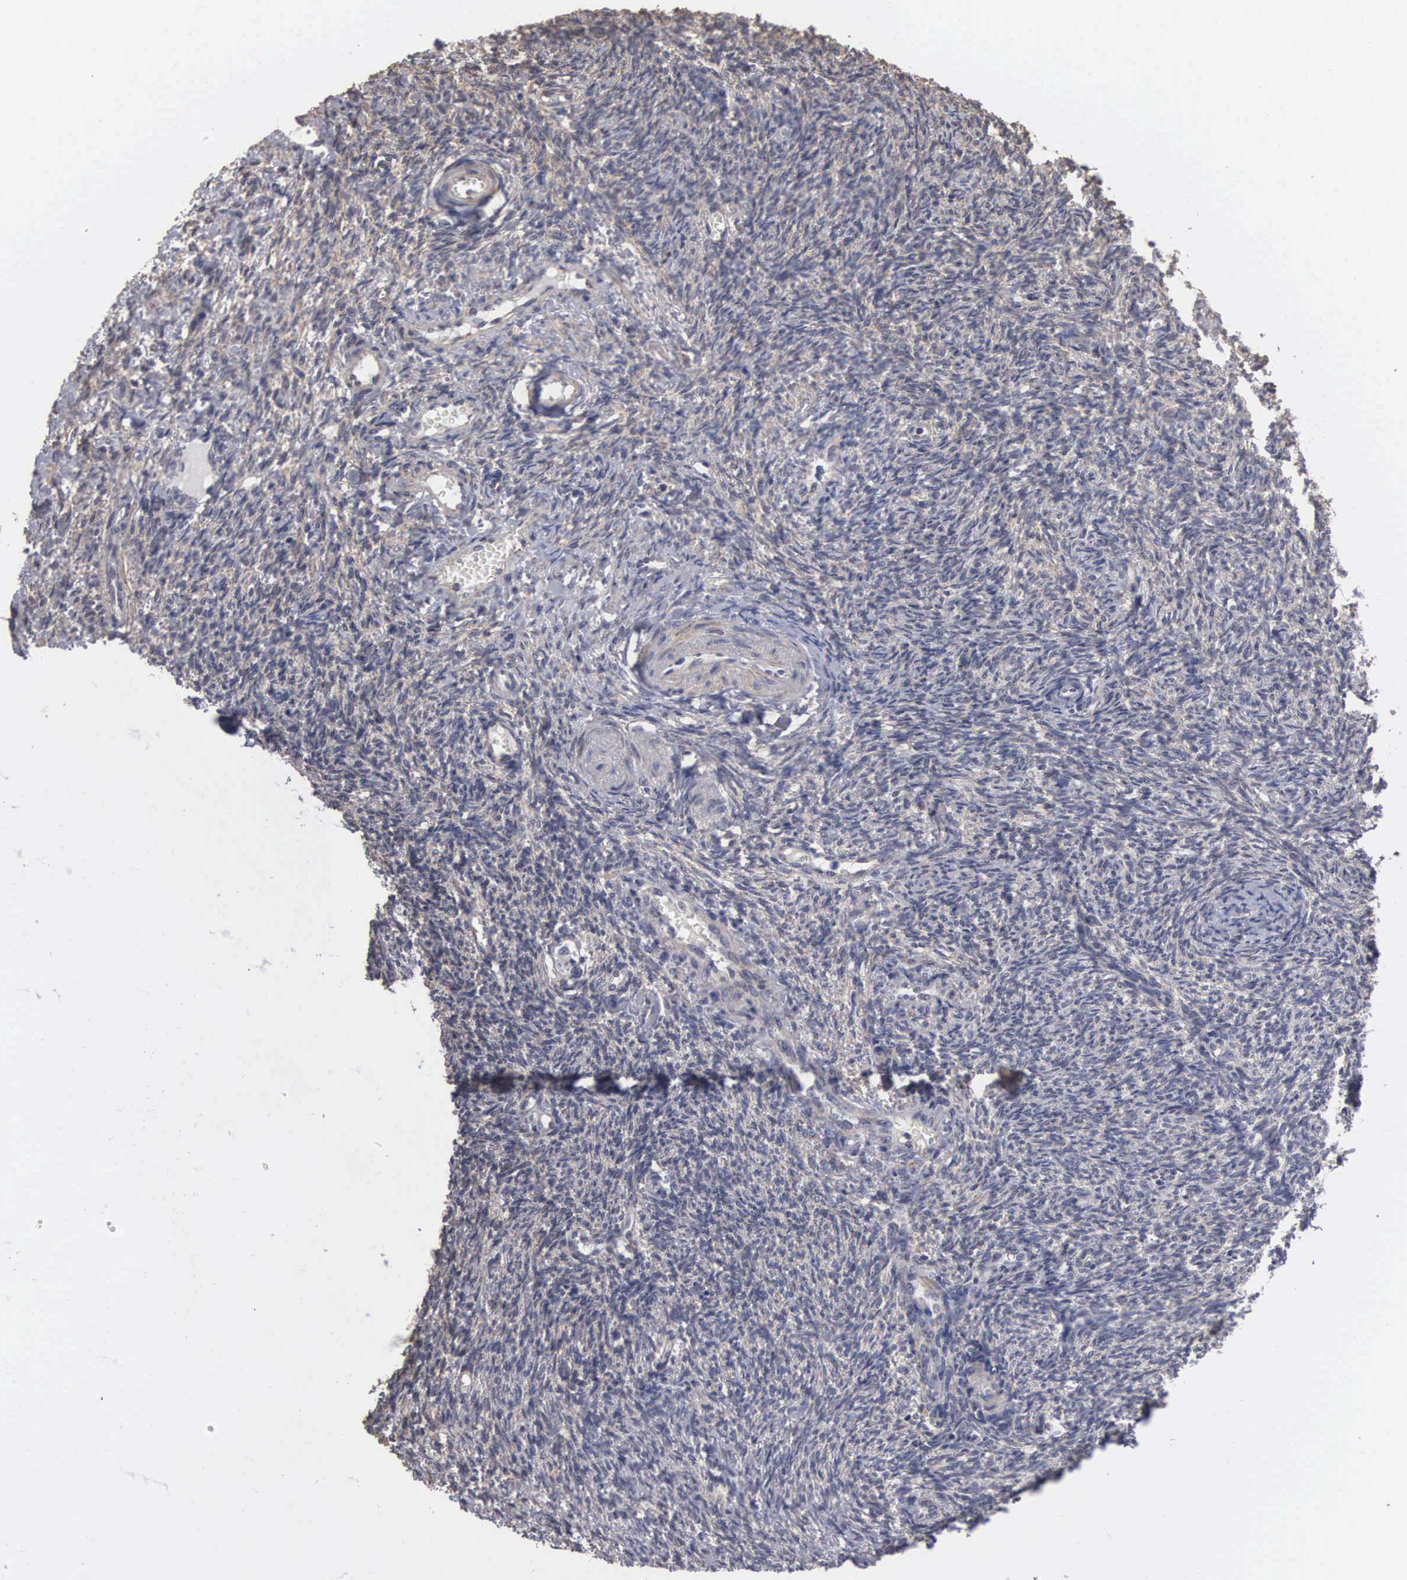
{"staining": {"intensity": "weak", "quantity": "25%-75%", "location": "cytoplasmic/membranous"}, "tissue": "ovary", "cell_type": "Ovarian stroma cells", "image_type": "normal", "snomed": [{"axis": "morphology", "description": "Normal tissue, NOS"}, {"axis": "topography", "description": "Ovary"}], "caption": "Brown immunohistochemical staining in unremarkable ovary demonstrates weak cytoplasmic/membranous staining in about 25%-75% of ovarian stroma cells. The staining was performed using DAB (3,3'-diaminobenzidine), with brown indicating positive protein expression. Nuclei are stained blue with hematoxylin.", "gene": "NGDN", "patient": {"sex": "female", "age": 32}}